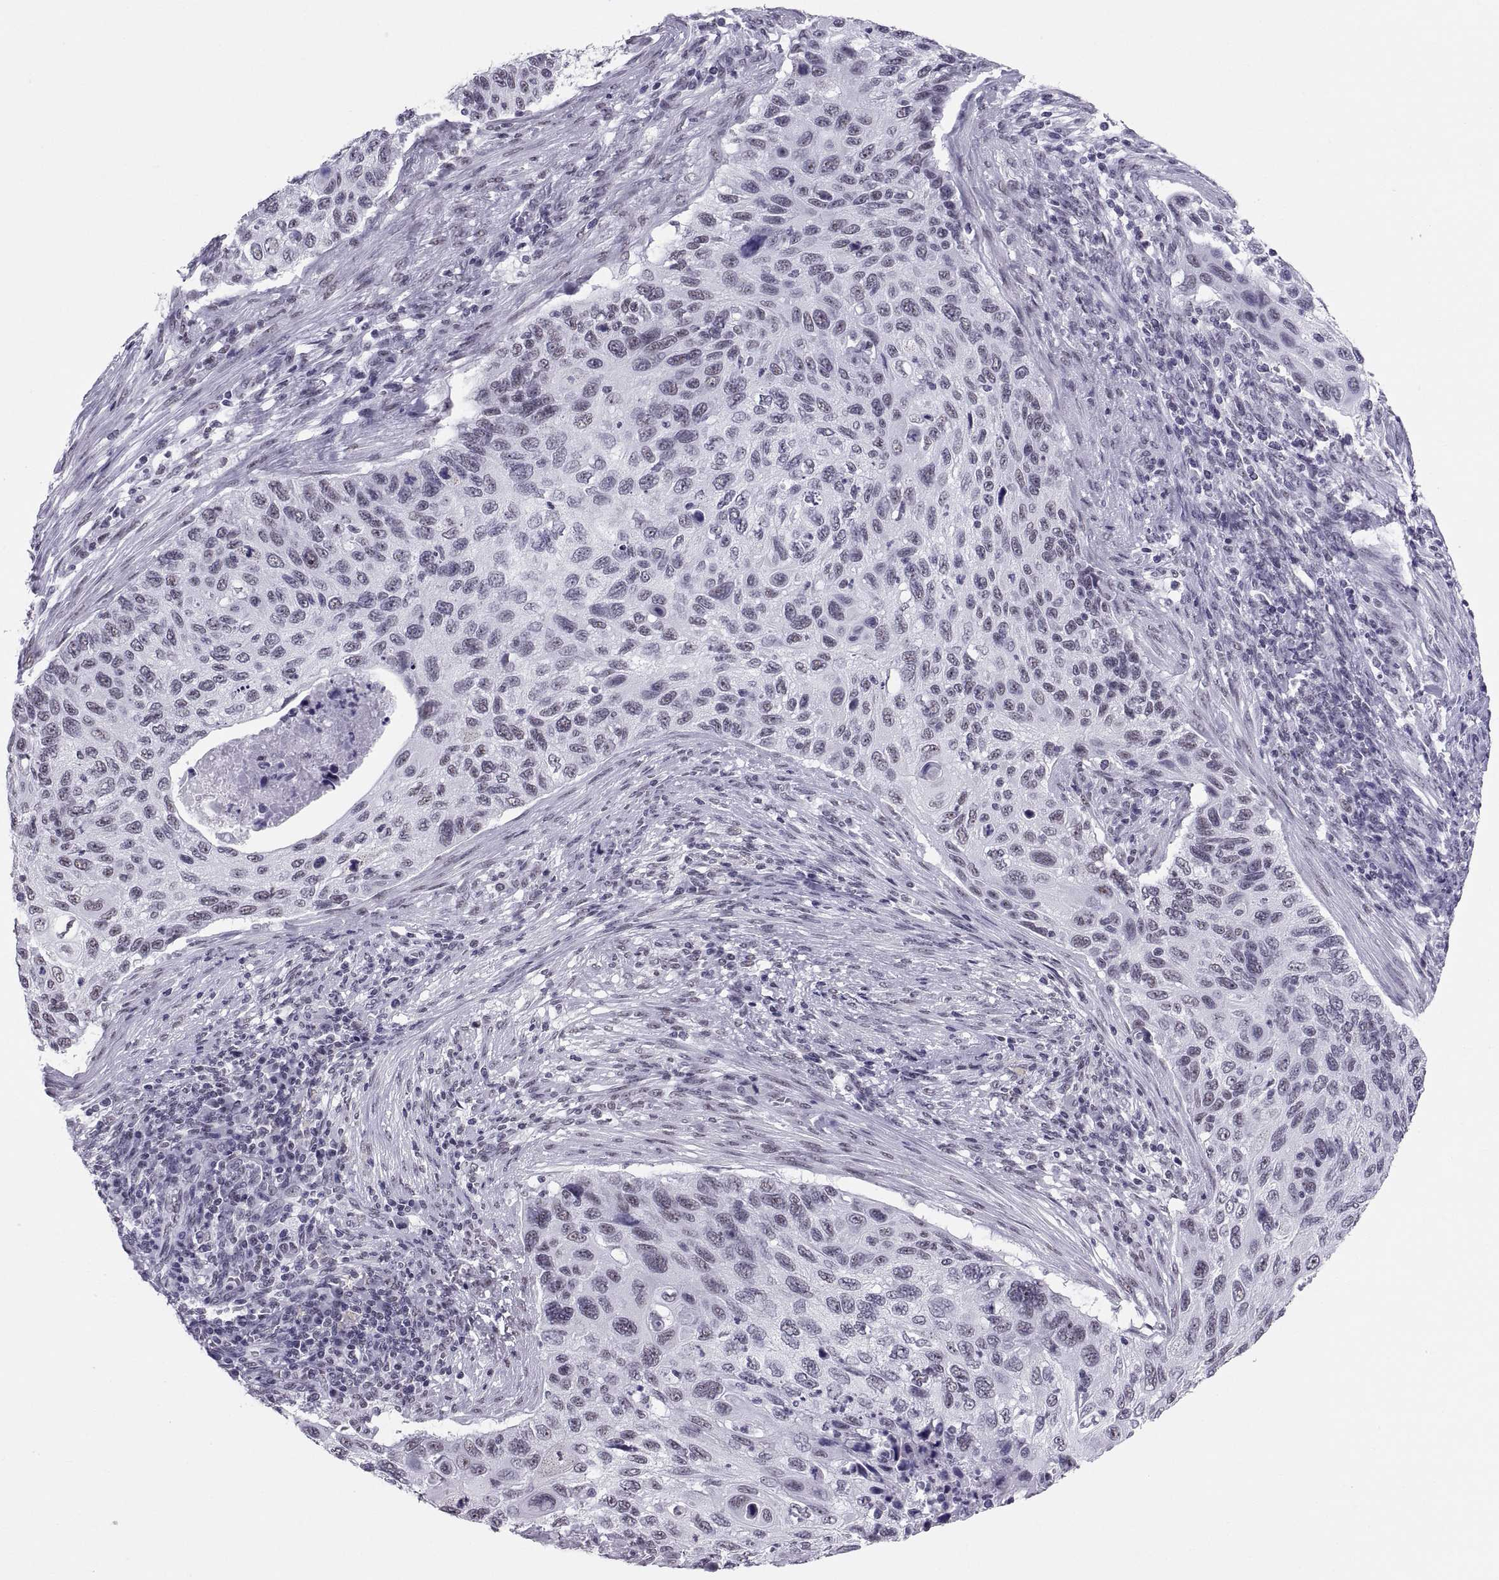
{"staining": {"intensity": "negative", "quantity": "none", "location": "none"}, "tissue": "cervical cancer", "cell_type": "Tumor cells", "image_type": "cancer", "snomed": [{"axis": "morphology", "description": "Squamous cell carcinoma, NOS"}, {"axis": "topography", "description": "Cervix"}], "caption": "Immunohistochemical staining of squamous cell carcinoma (cervical) exhibits no significant positivity in tumor cells. The staining is performed using DAB (3,3'-diaminobenzidine) brown chromogen with nuclei counter-stained in using hematoxylin.", "gene": "NEUROD6", "patient": {"sex": "female", "age": 70}}